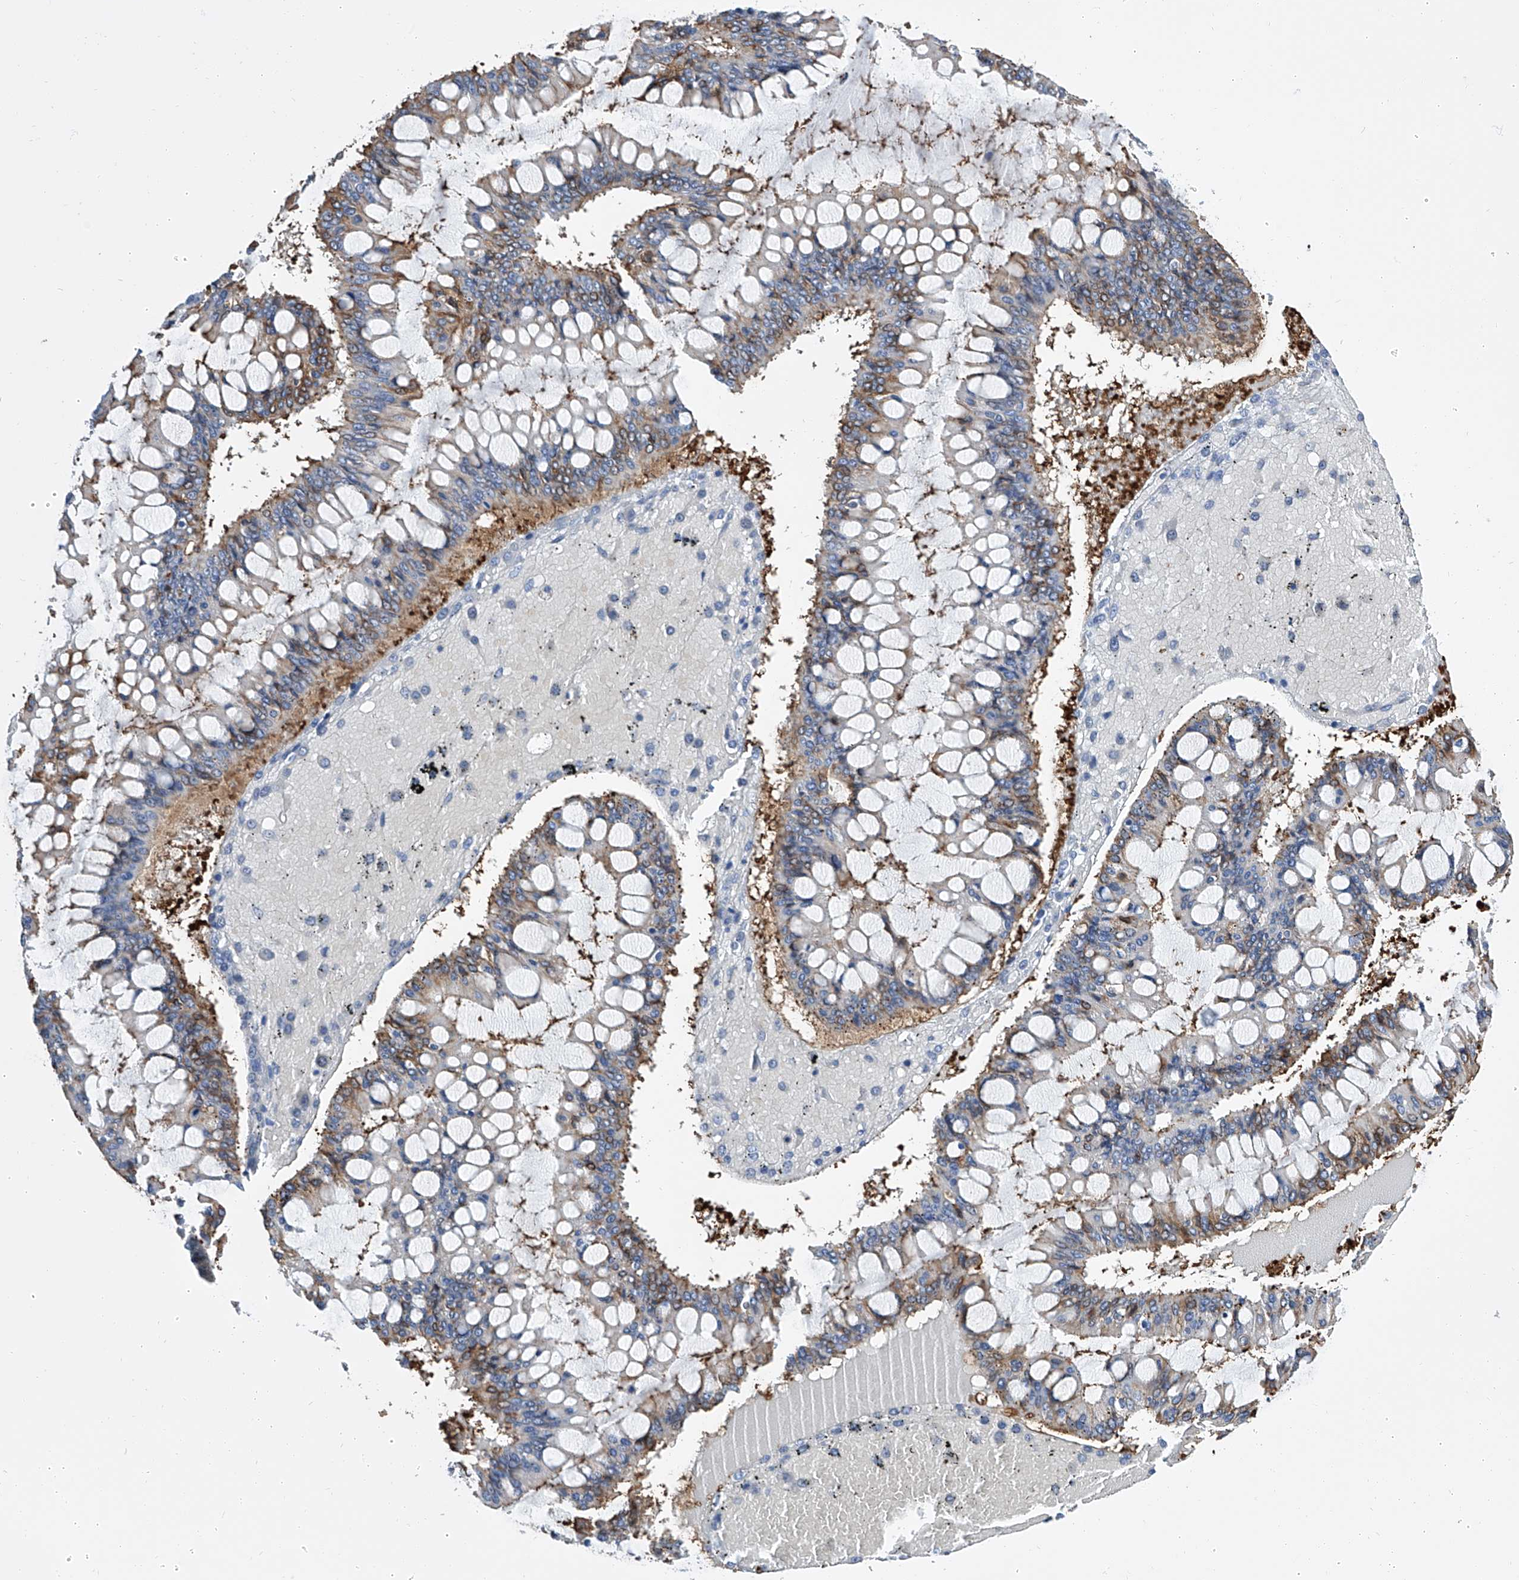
{"staining": {"intensity": "negative", "quantity": "none", "location": "none"}, "tissue": "ovarian cancer", "cell_type": "Tumor cells", "image_type": "cancer", "snomed": [{"axis": "morphology", "description": "Cystadenocarcinoma, mucinous, NOS"}, {"axis": "topography", "description": "Ovary"}], "caption": "The photomicrograph exhibits no staining of tumor cells in ovarian mucinous cystadenocarcinoma.", "gene": "GPT", "patient": {"sex": "female", "age": 73}}